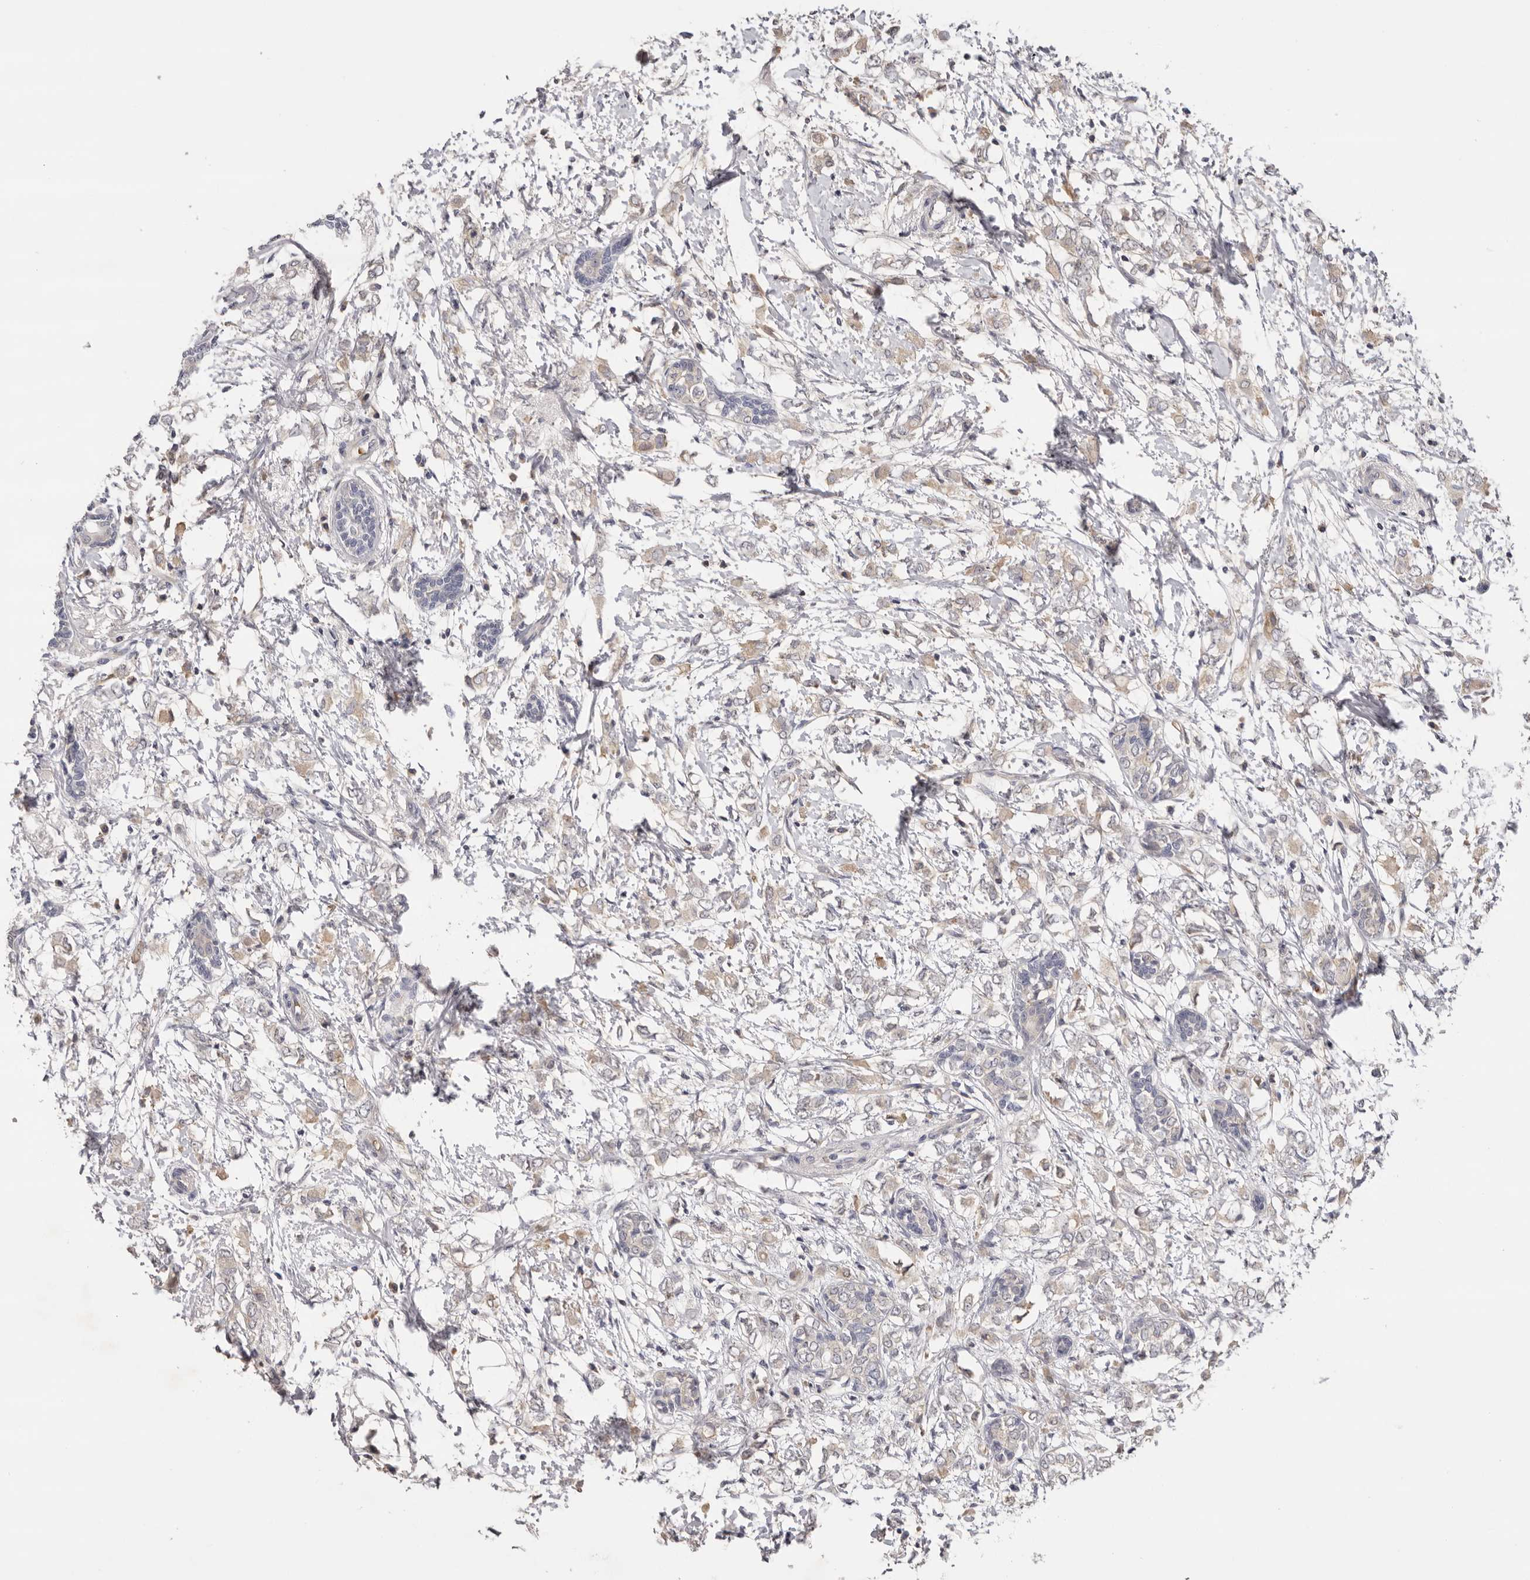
{"staining": {"intensity": "weak", "quantity": "<25%", "location": "cytoplasmic/membranous"}, "tissue": "breast cancer", "cell_type": "Tumor cells", "image_type": "cancer", "snomed": [{"axis": "morphology", "description": "Normal tissue, NOS"}, {"axis": "morphology", "description": "Lobular carcinoma"}, {"axis": "topography", "description": "Breast"}], "caption": "A high-resolution micrograph shows immunohistochemistry (IHC) staining of breast cancer, which reveals no significant staining in tumor cells.", "gene": "KIF2B", "patient": {"sex": "female", "age": 47}}